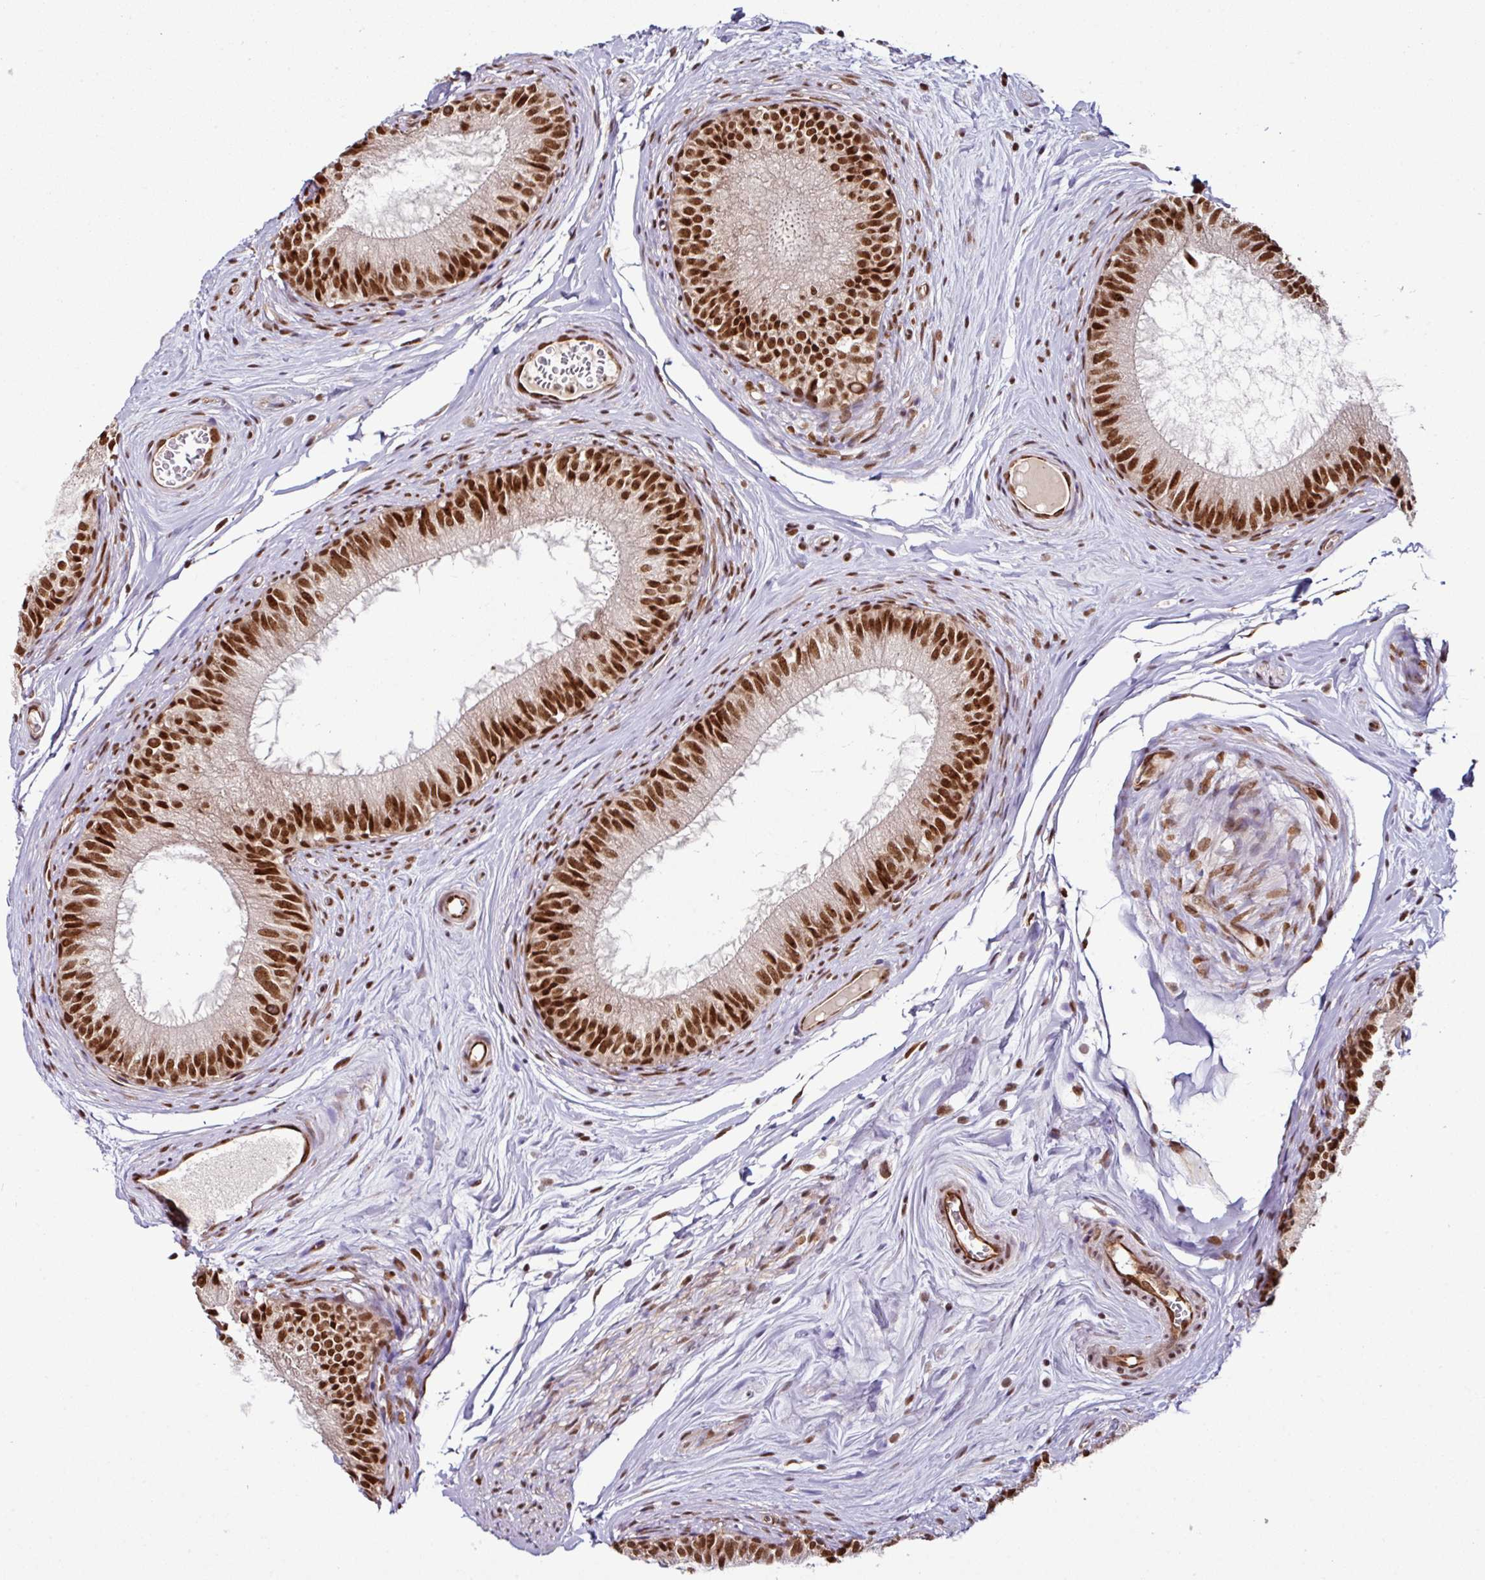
{"staining": {"intensity": "strong", "quantity": ">75%", "location": "nuclear"}, "tissue": "epididymis", "cell_type": "Glandular cells", "image_type": "normal", "snomed": [{"axis": "morphology", "description": "Normal tissue, NOS"}, {"axis": "topography", "description": "Epididymis"}], "caption": "A brown stain labels strong nuclear expression of a protein in glandular cells of benign human epididymis. (IHC, brightfield microscopy, high magnification).", "gene": "MORF4L2", "patient": {"sex": "male", "age": 25}}